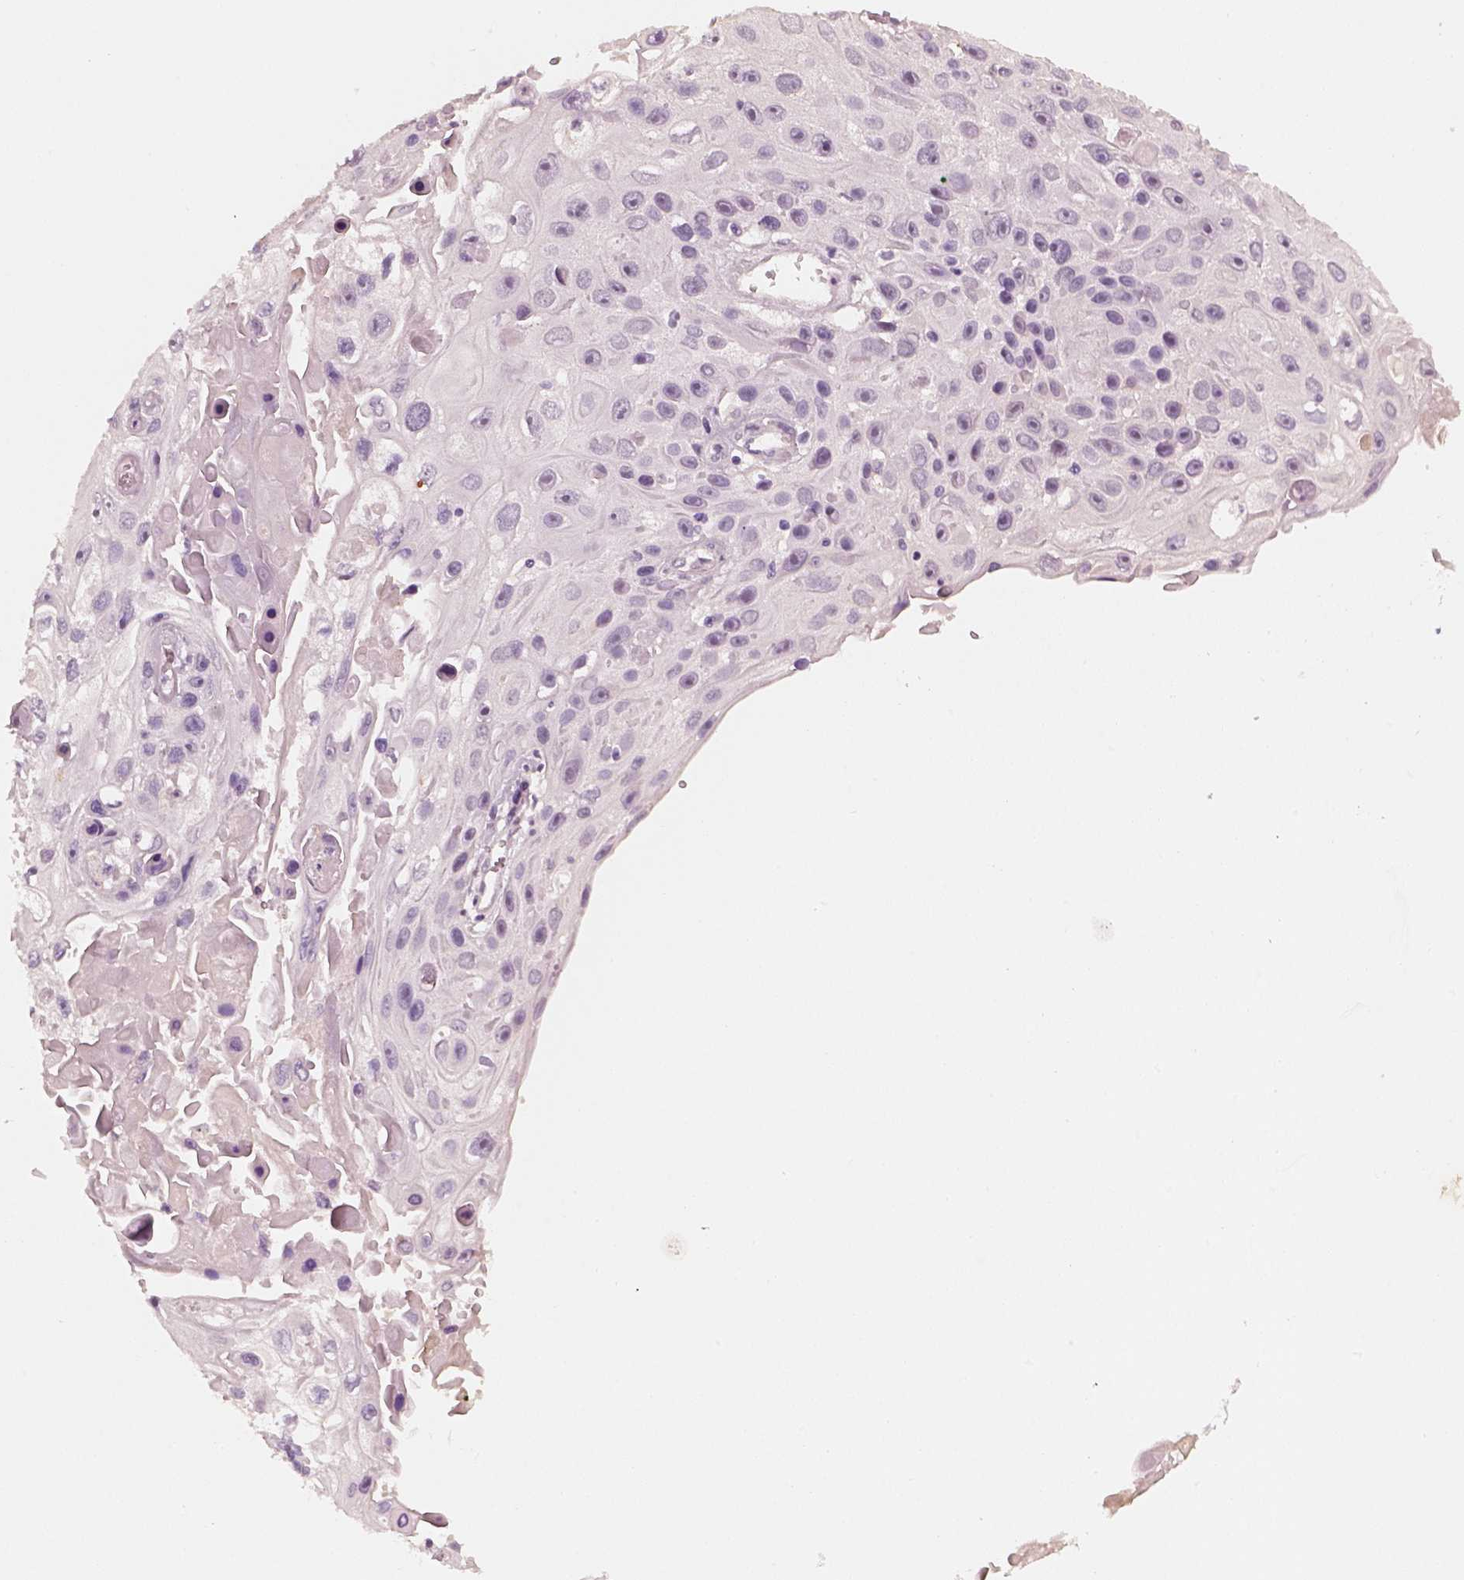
{"staining": {"intensity": "negative", "quantity": "none", "location": "none"}, "tissue": "skin cancer", "cell_type": "Tumor cells", "image_type": "cancer", "snomed": [{"axis": "morphology", "description": "Squamous cell carcinoma, NOS"}, {"axis": "topography", "description": "Skin"}], "caption": "Image shows no protein expression in tumor cells of skin cancer tissue. (Stains: DAB (3,3'-diaminobenzidine) immunohistochemistry with hematoxylin counter stain, Microscopy: brightfield microscopy at high magnification).", "gene": "RS1", "patient": {"sex": "male", "age": 82}}